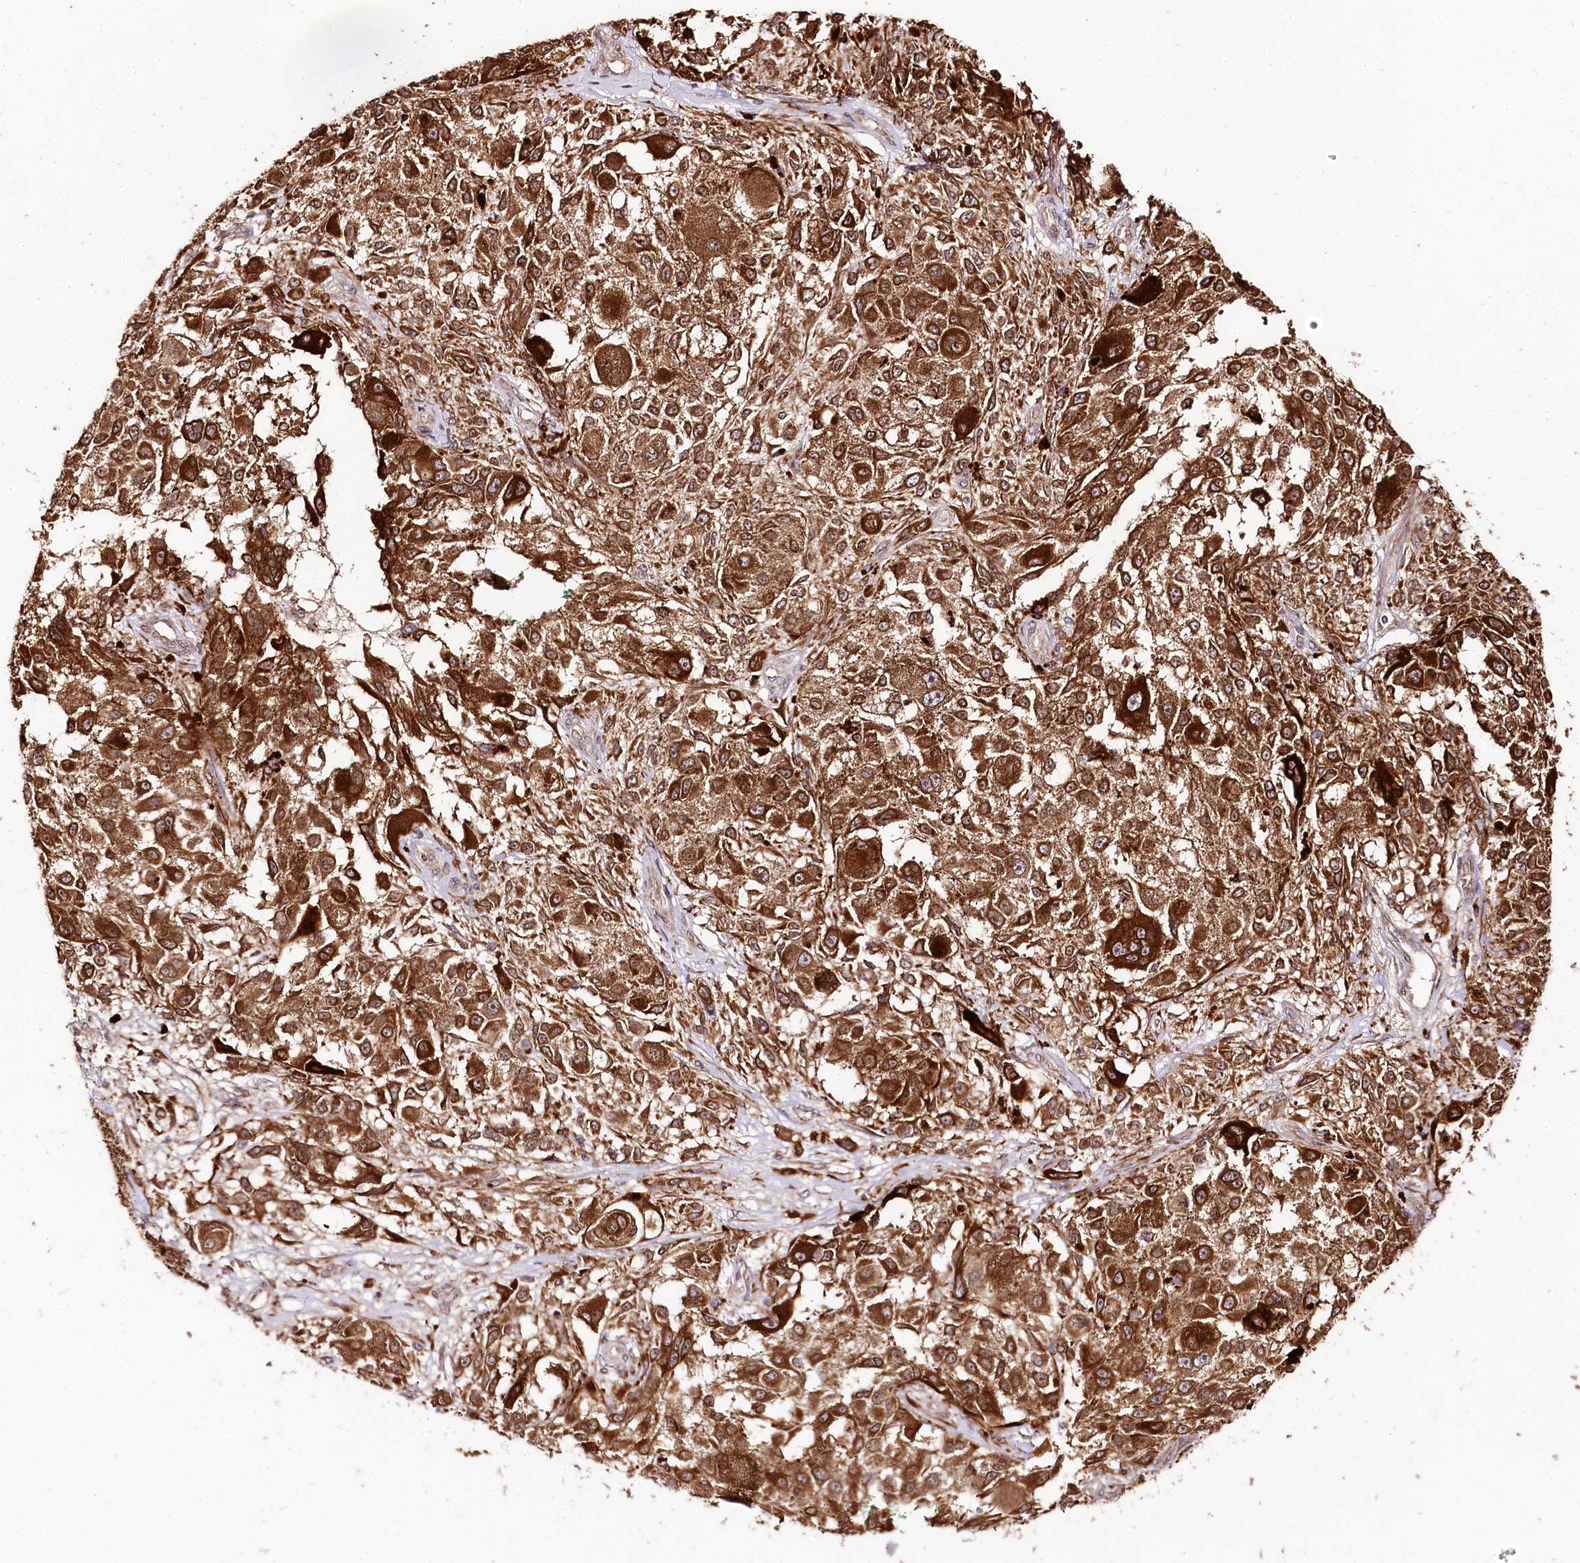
{"staining": {"intensity": "strong", "quantity": ">75%", "location": "cytoplasmic/membranous"}, "tissue": "melanoma", "cell_type": "Tumor cells", "image_type": "cancer", "snomed": [{"axis": "morphology", "description": "Necrosis, NOS"}, {"axis": "morphology", "description": "Malignant melanoma, NOS"}, {"axis": "topography", "description": "Skin"}], "caption": "Immunohistochemistry of human malignant melanoma demonstrates high levels of strong cytoplasmic/membranous staining in about >75% of tumor cells.", "gene": "ENSG00000144785", "patient": {"sex": "female", "age": 87}}